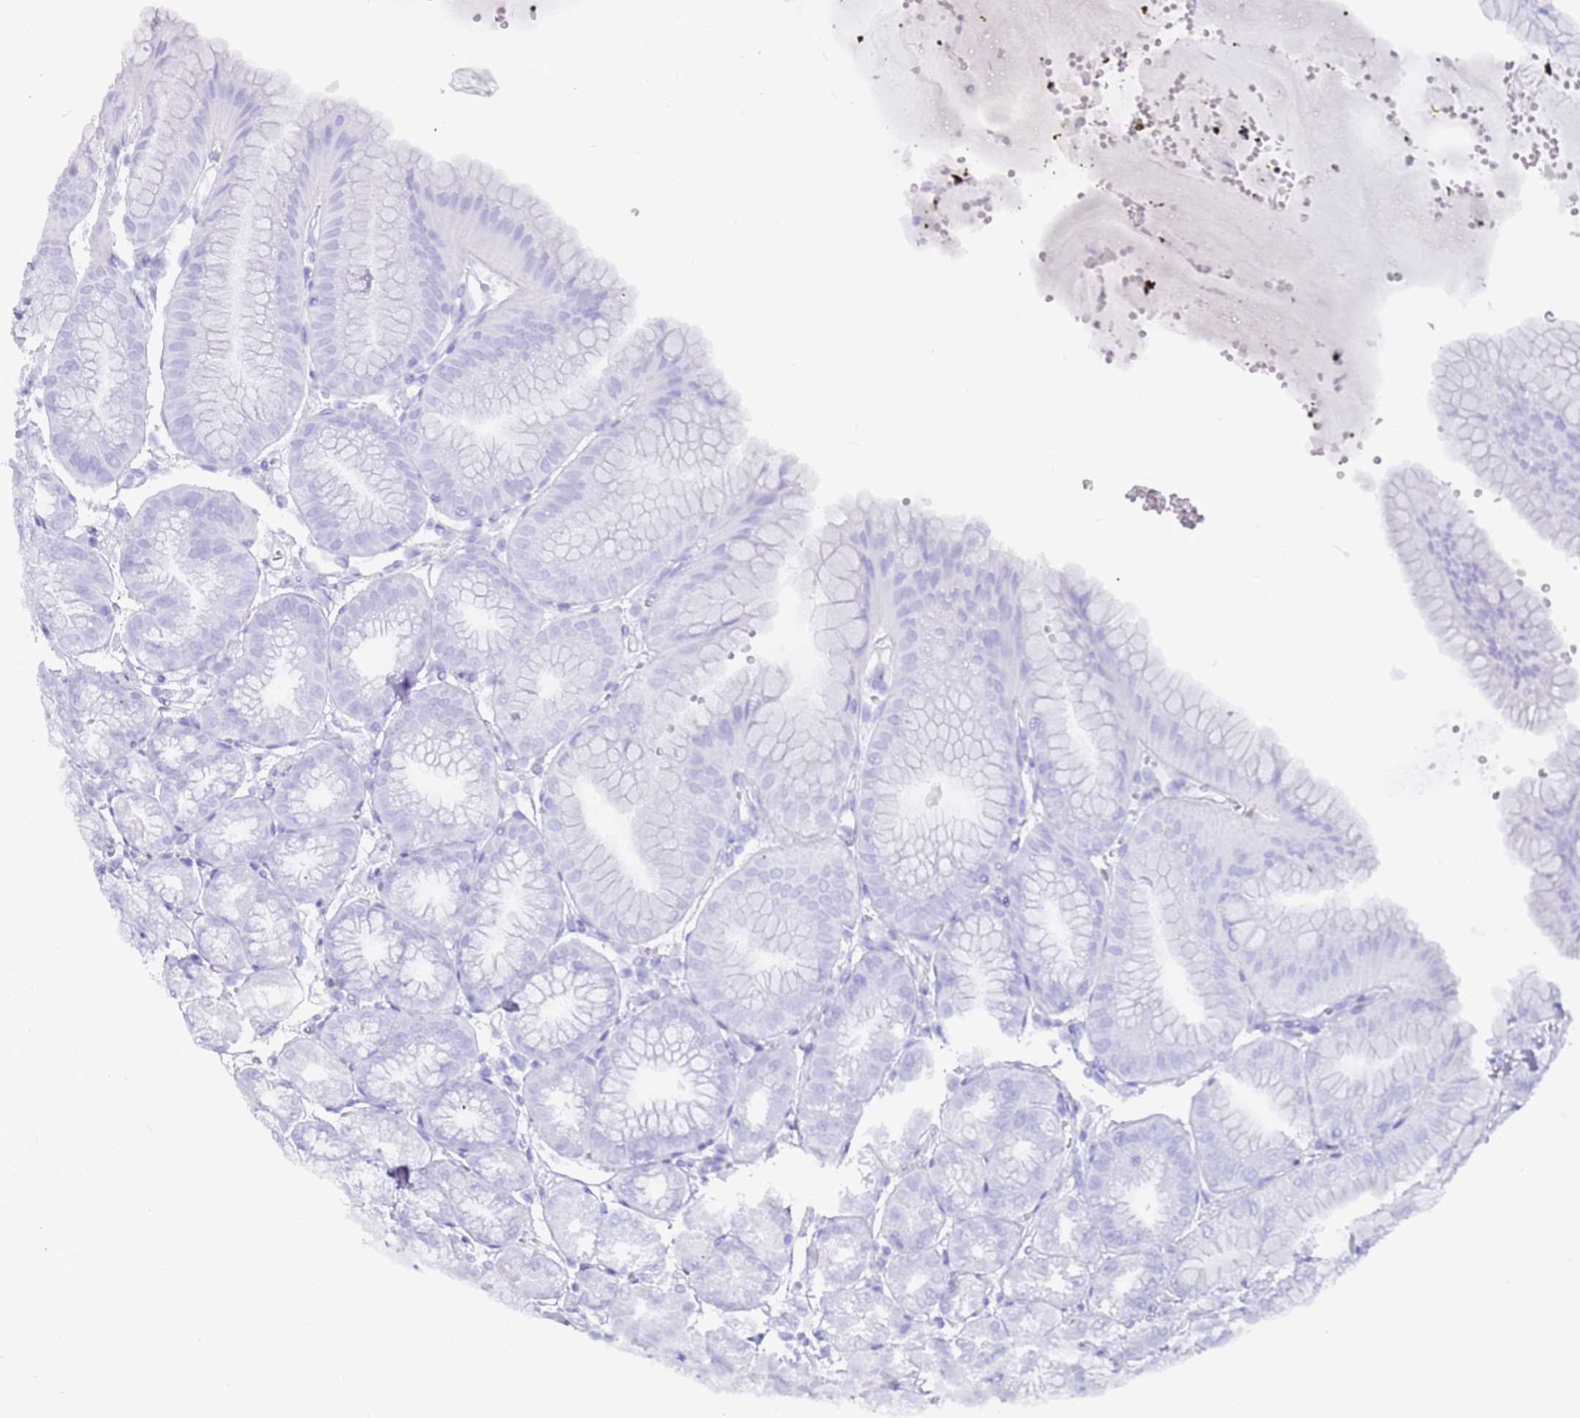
{"staining": {"intensity": "negative", "quantity": "none", "location": "none"}, "tissue": "stomach", "cell_type": "Glandular cells", "image_type": "normal", "snomed": [{"axis": "morphology", "description": "Normal tissue, NOS"}, {"axis": "topography", "description": "Stomach, lower"}], "caption": "Immunohistochemistry image of benign human stomach stained for a protein (brown), which demonstrates no positivity in glandular cells.", "gene": "MYADML2", "patient": {"sex": "male", "age": 71}}